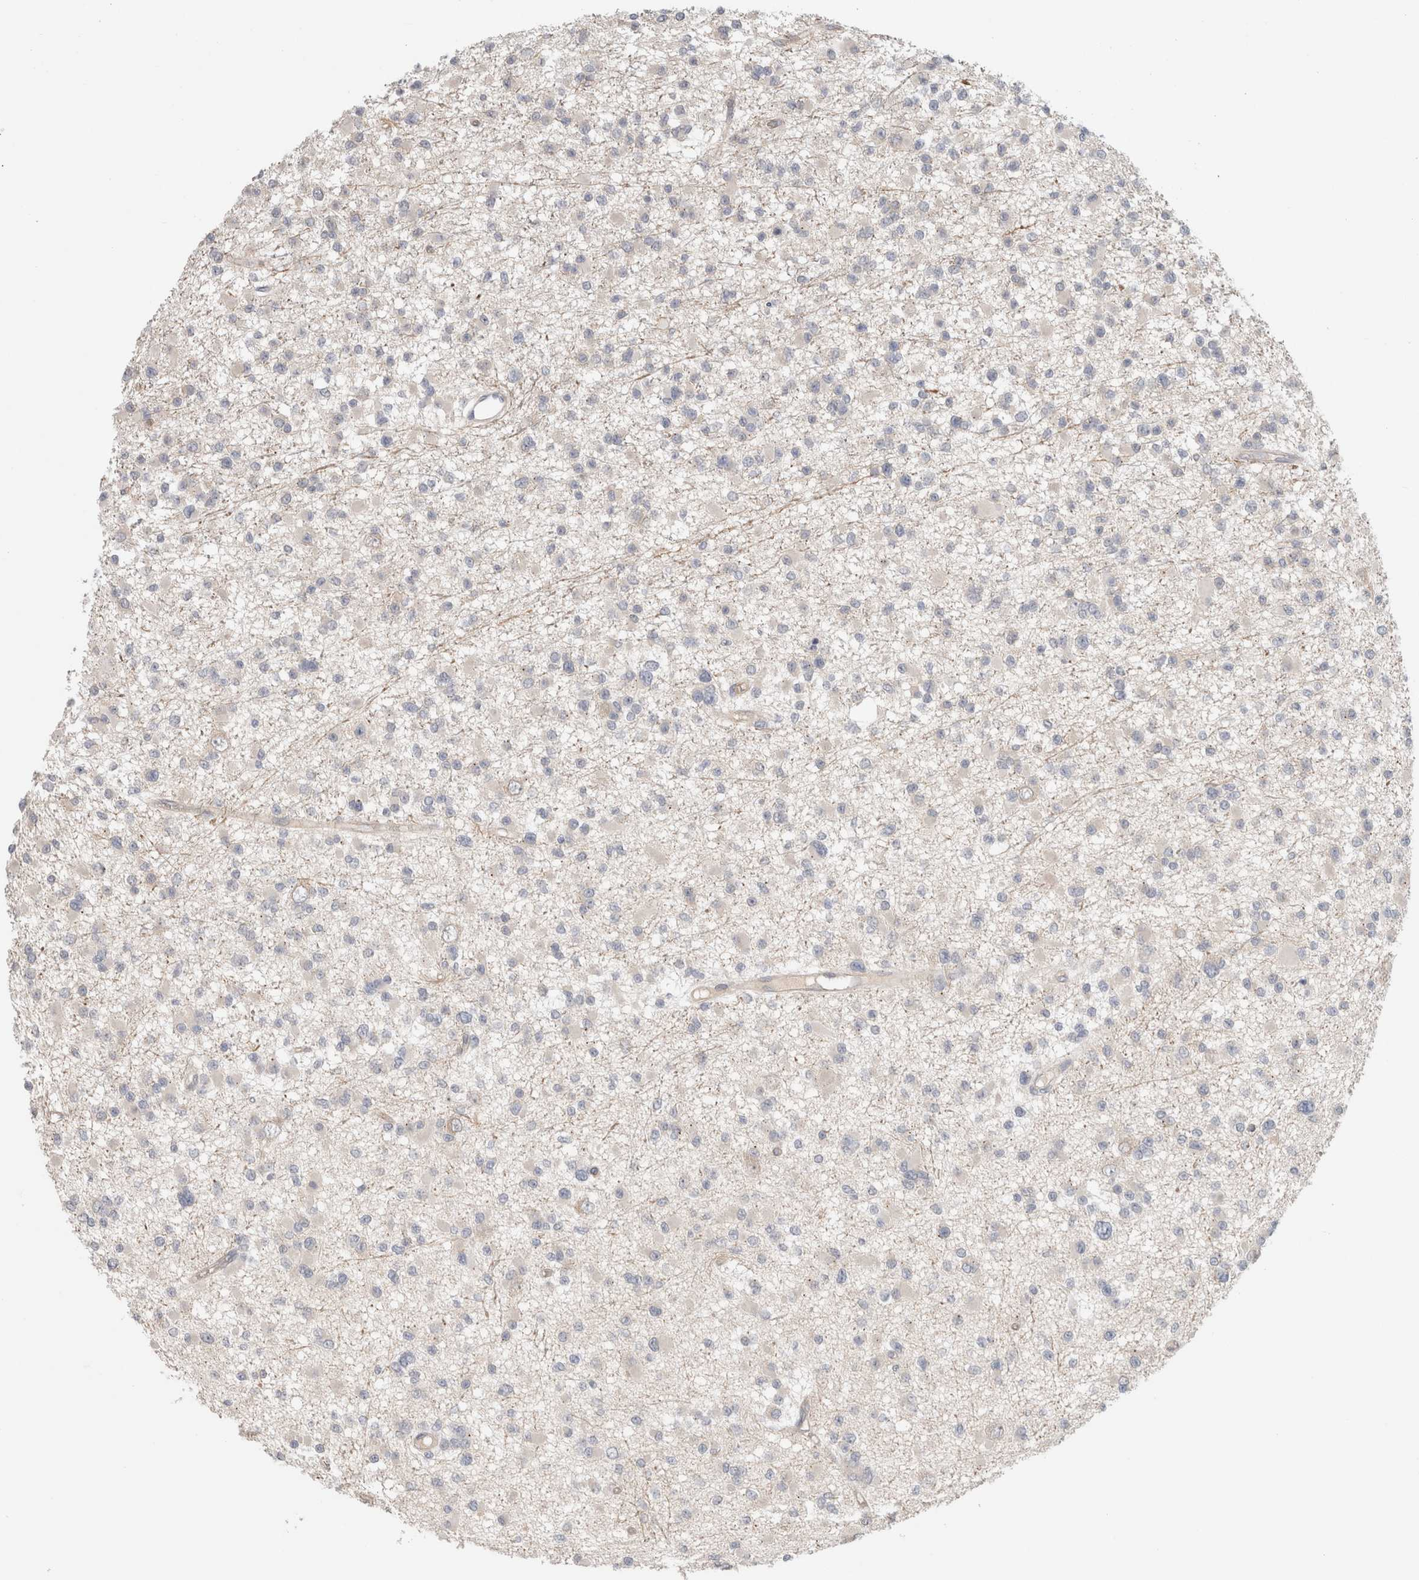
{"staining": {"intensity": "negative", "quantity": "none", "location": "none"}, "tissue": "glioma", "cell_type": "Tumor cells", "image_type": "cancer", "snomed": [{"axis": "morphology", "description": "Glioma, malignant, Low grade"}, {"axis": "topography", "description": "Brain"}], "caption": "Immunohistochemistry (IHC) micrograph of human glioma stained for a protein (brown), which demonstrates no positivity in tumor cells. Nuclei are stained in blue.", "gene": "RASAL2", "patient": {"sex": "female", "age": 22}}